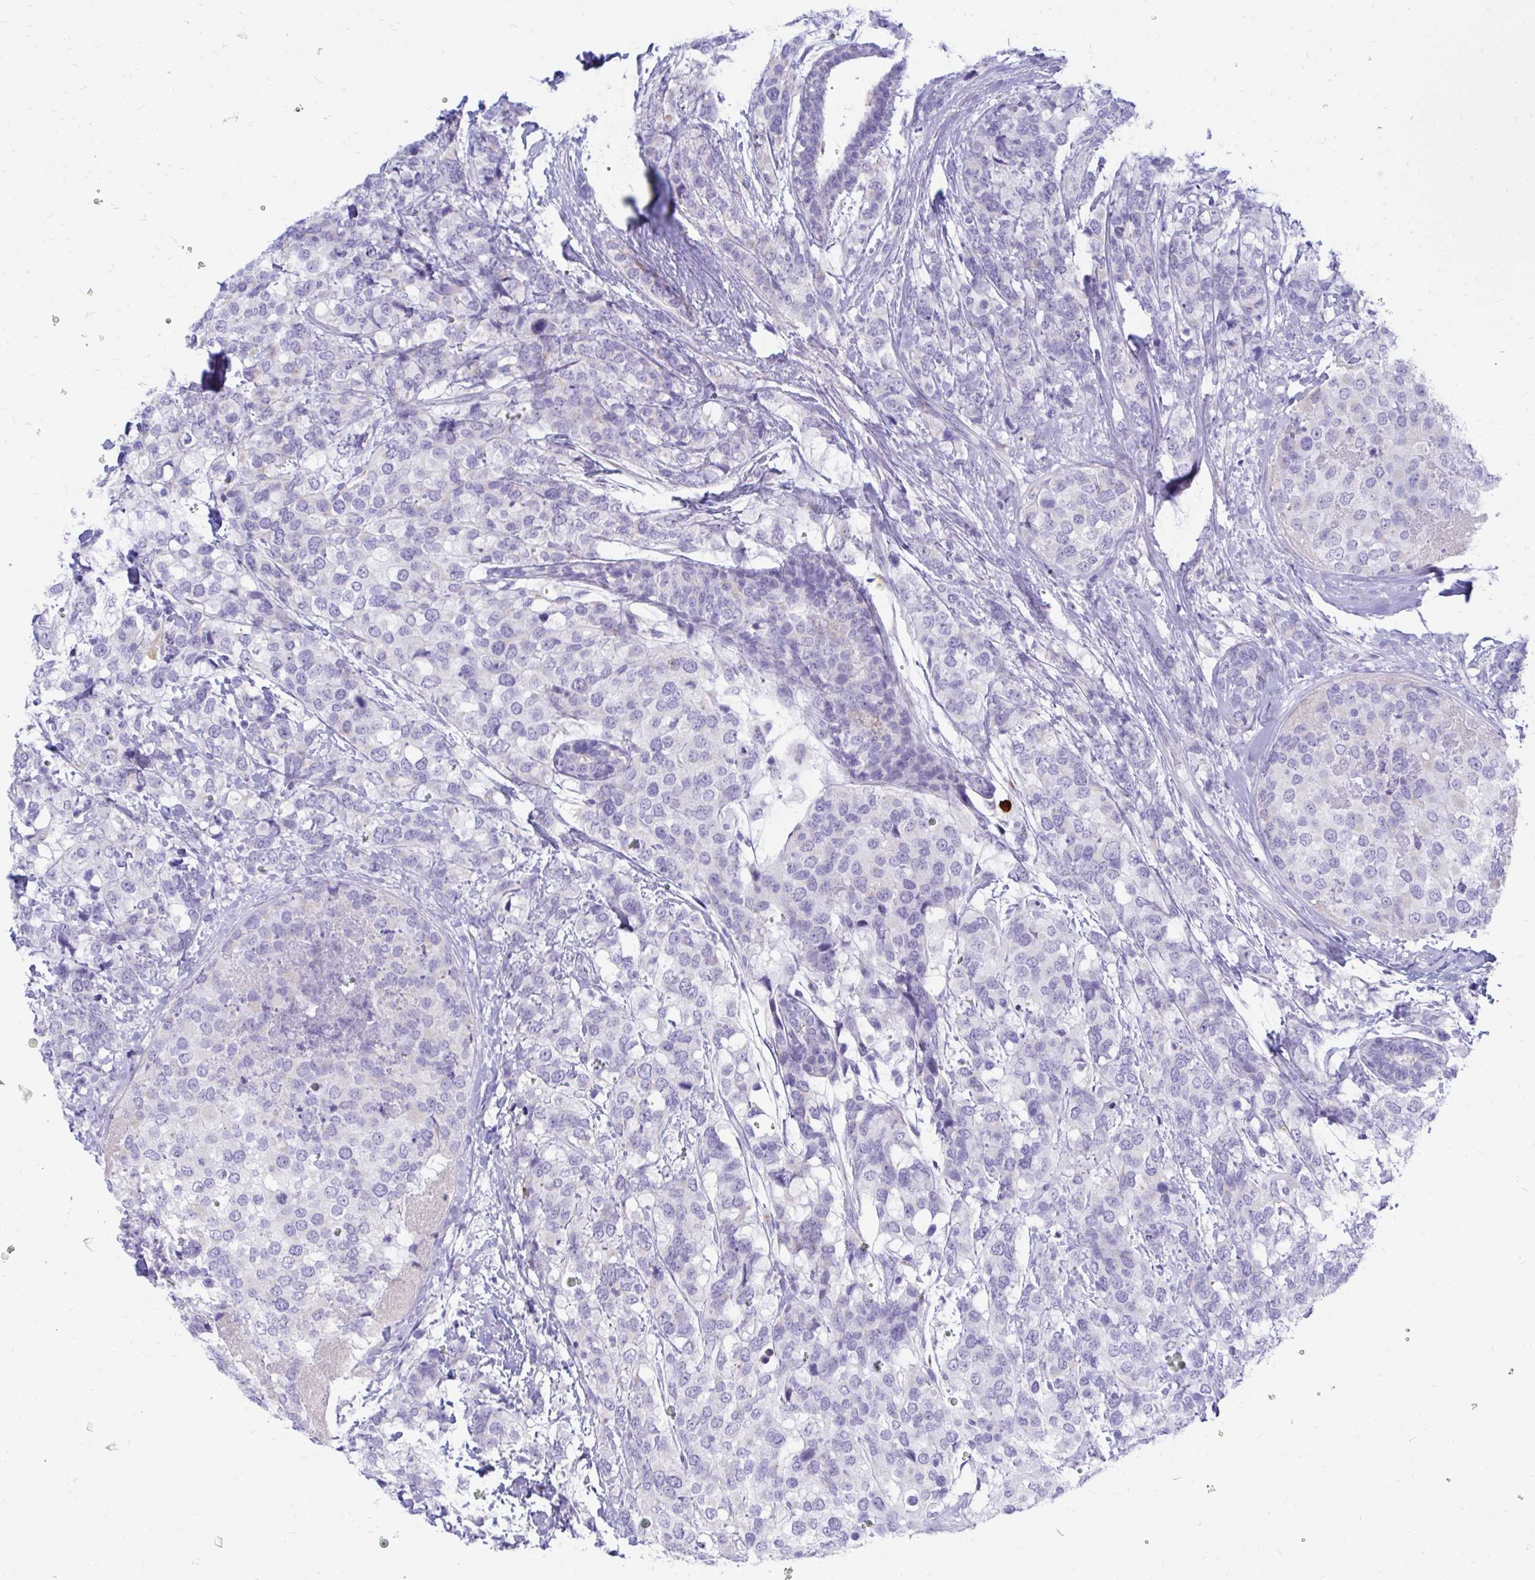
{"staining": {"intensity": "negative", "quantity": "none", "location": "none"}, "tissue": "breast cancer", "cell_type": "Tumor cells", "image_type": "cancer", "snomed": [{"axis": "morphology", "description": "Lobular carcinoma"}, {"axis": "topography", "description": "Breast"}], "caption": "Breast lobular carcinoma was stained to show a protein in brown. There is no significant staining in tumor cells.", "gene": "IGSF5", "patient": {"sex": "female", "age": 59}}